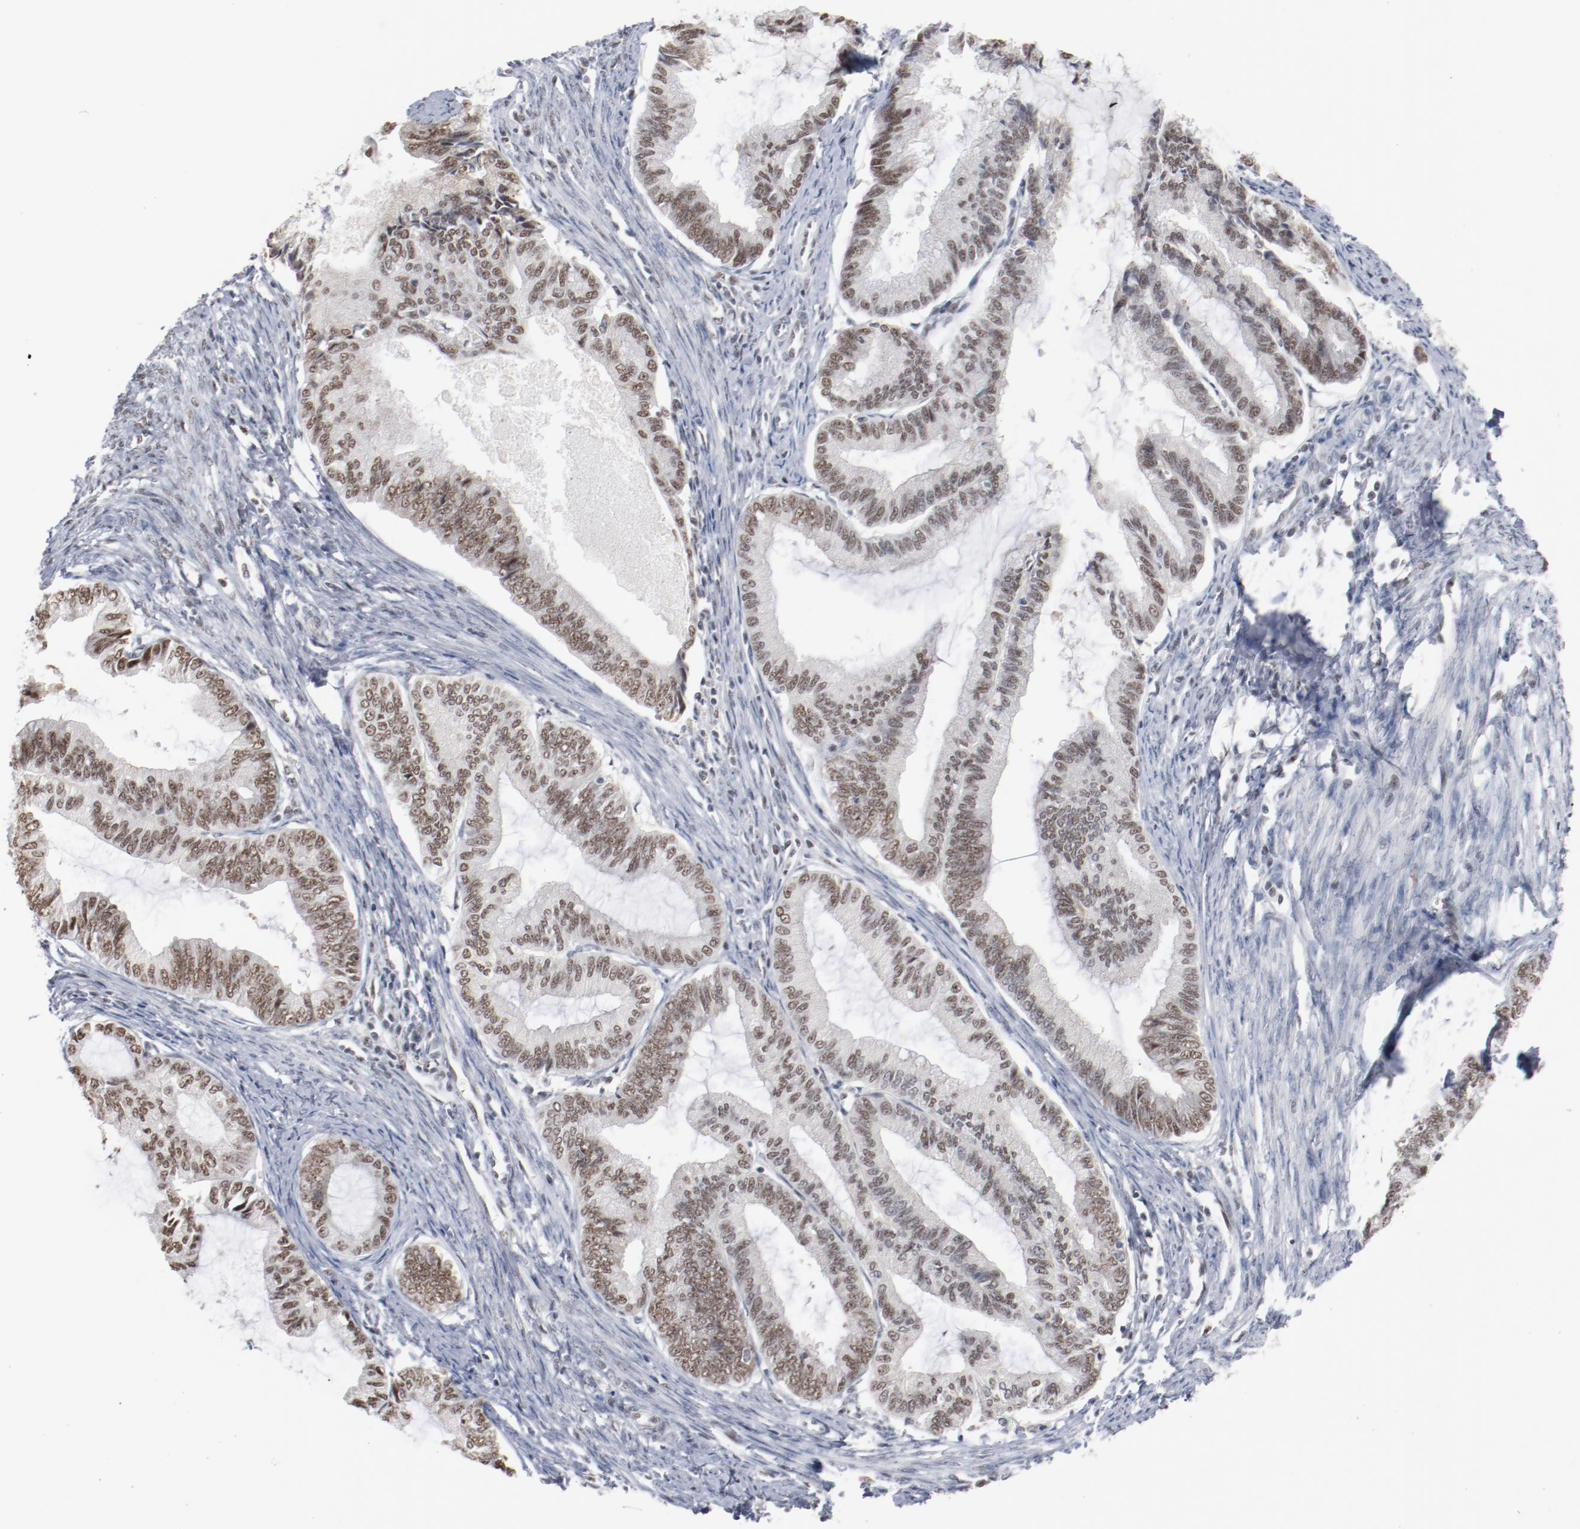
{"staining": {"intensity": "moderate", "quantity": "25%-75%", "location": "cytoplasmic/membranous,nuclear"}, "tissue": "endometrial cancer", "cell_type": "Tumor cells", "image_type": "cancer", "snomed": [{"axis": "morphology", "description": "Adenocarcinoma, NOS"}, {"axis": "topography", "description": "Endometrium"}], "caption": "Protein staining displays moderate cytoplasmic/membranous and nuclear staining in approximately 25%-75% of tumor cells in endometrial adenocarcinoma.", "gene": "BUB3", "patient": {"sex": "female", "age": 86}}